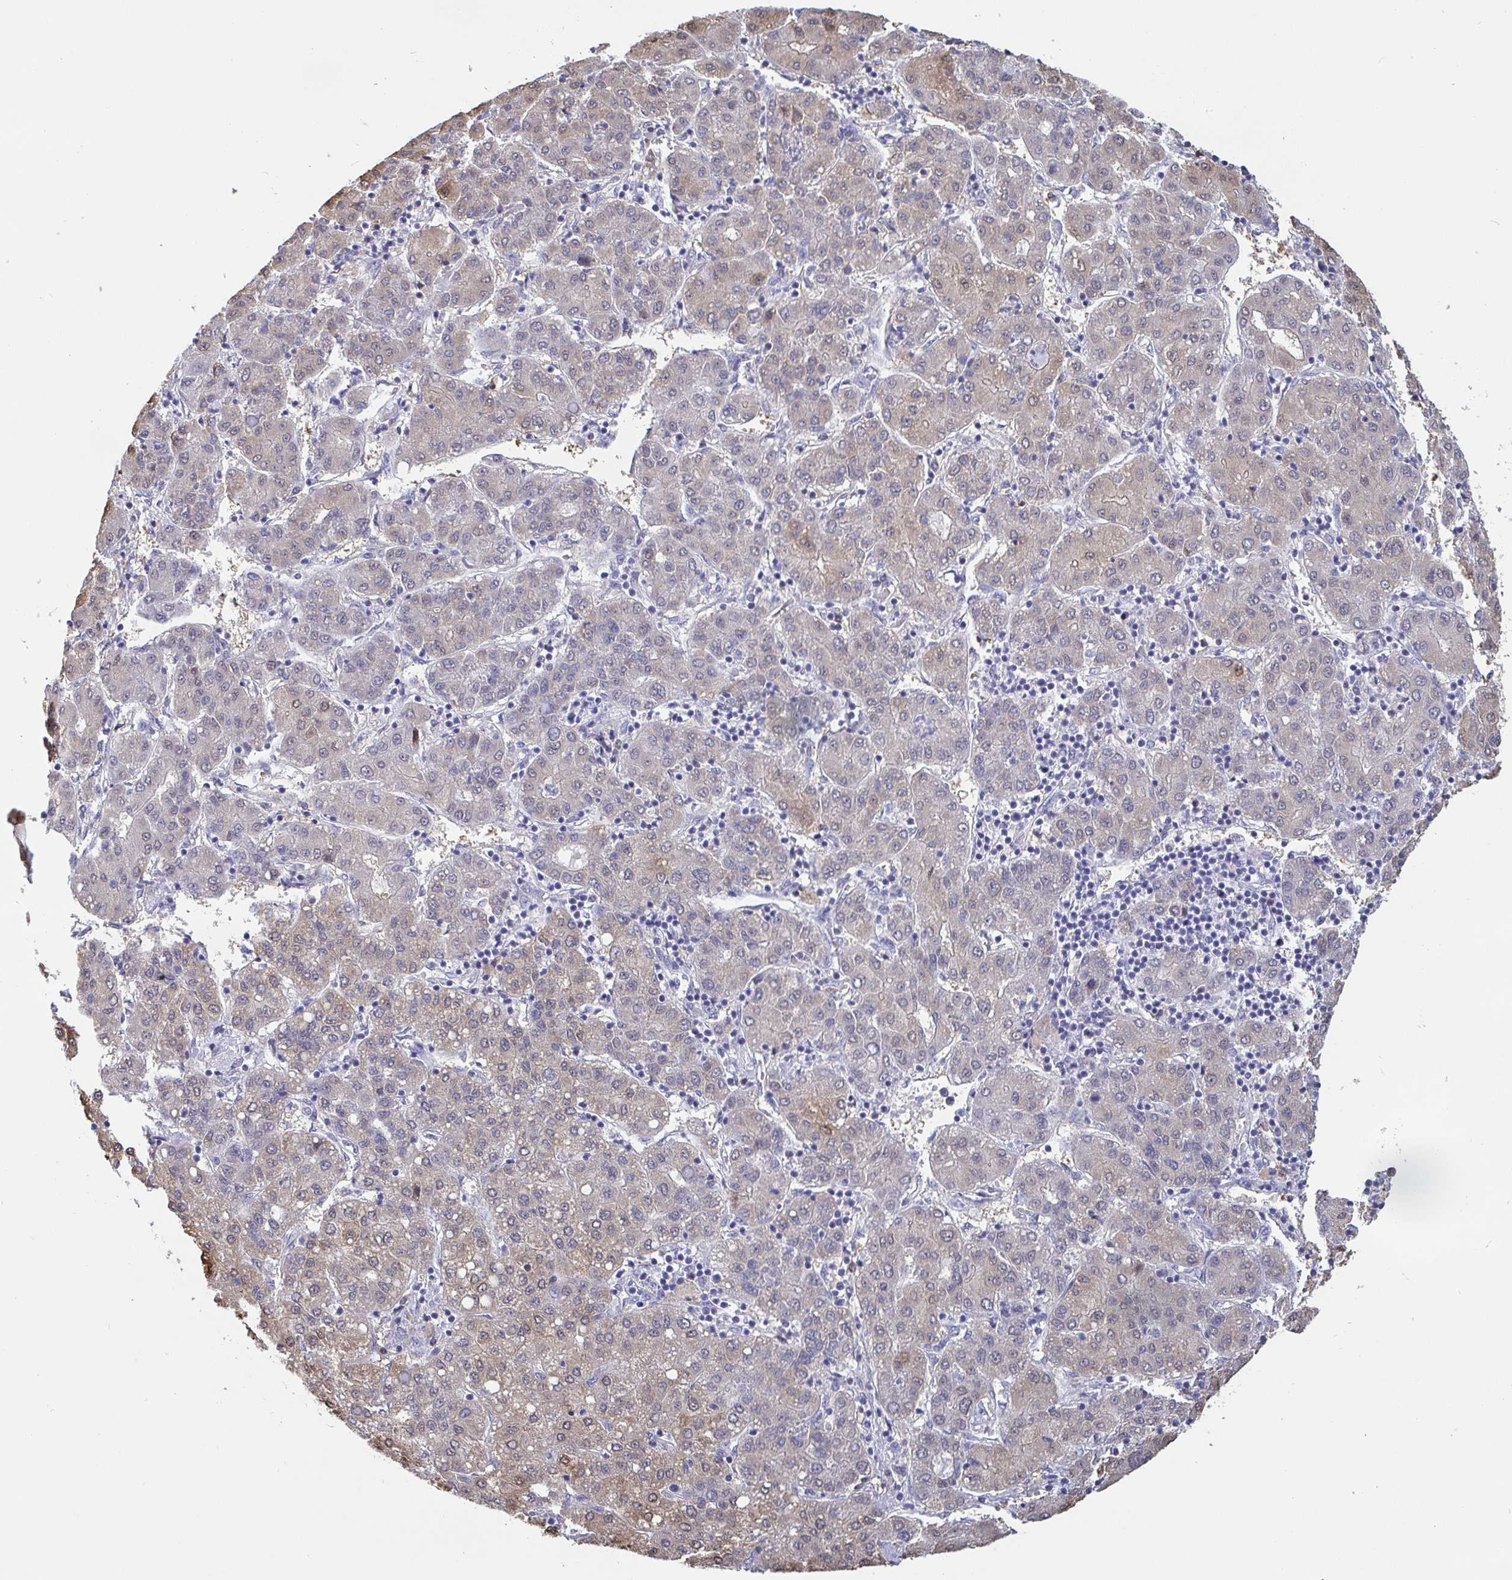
{"staining": {"intensity": "weak", "quantity": "<25%", "location": "cytoplasmic/membranous,nuclear"}, "tissue": "liver cancer", "cell_type": "Tumor cells", "image_type": "cancer", "snomed": [{"axis": "morphology", "description": "Carcinoma, Hepatocellular, NOS"}, {"axis": "topography", "description": "Liver"}], "caption": "The IHC image has no significant expression in tumor cells of hepatocellular carcinoma (liver) tissue.", "gene": "IDH1", "patient": {"sex": "male", "age": 65}}